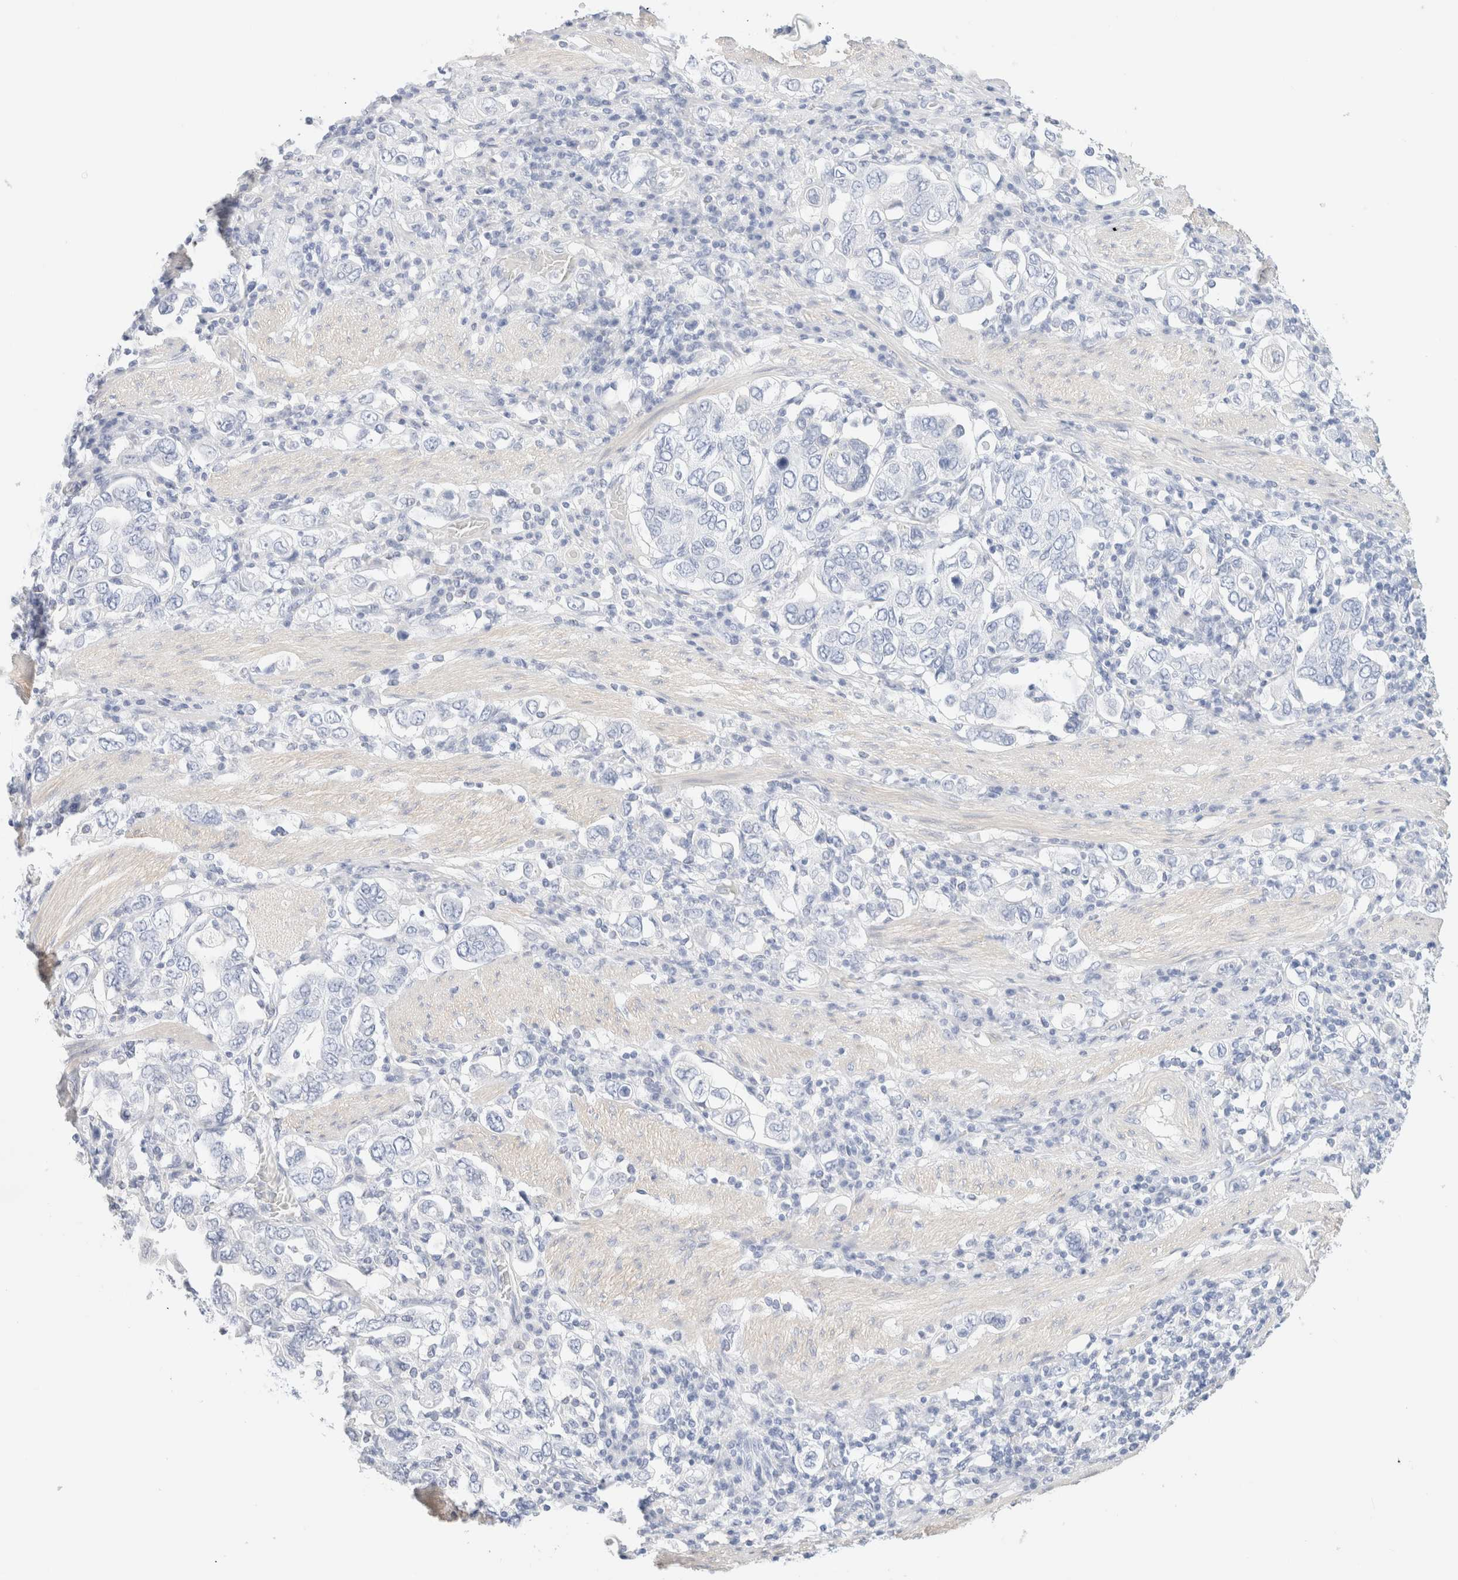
{"staining": {"intensity": "negative", "quantity": "none", "location": "none"}, "tissue": "stomach cancer", "cell_type": "Tumor cells", "image_type": "cancer", "snomed": [{"axis": "morphology", "description": "Adenocarcinoma, NOS"}, {"axis": "topography", "description": "Stomach, upper"}], "caption": "Tumor cells show no significant staining in stomach cancer (adenocarcinoma).", "gene": "DPYS", "patient": {"sex": "male", "age": 62}}